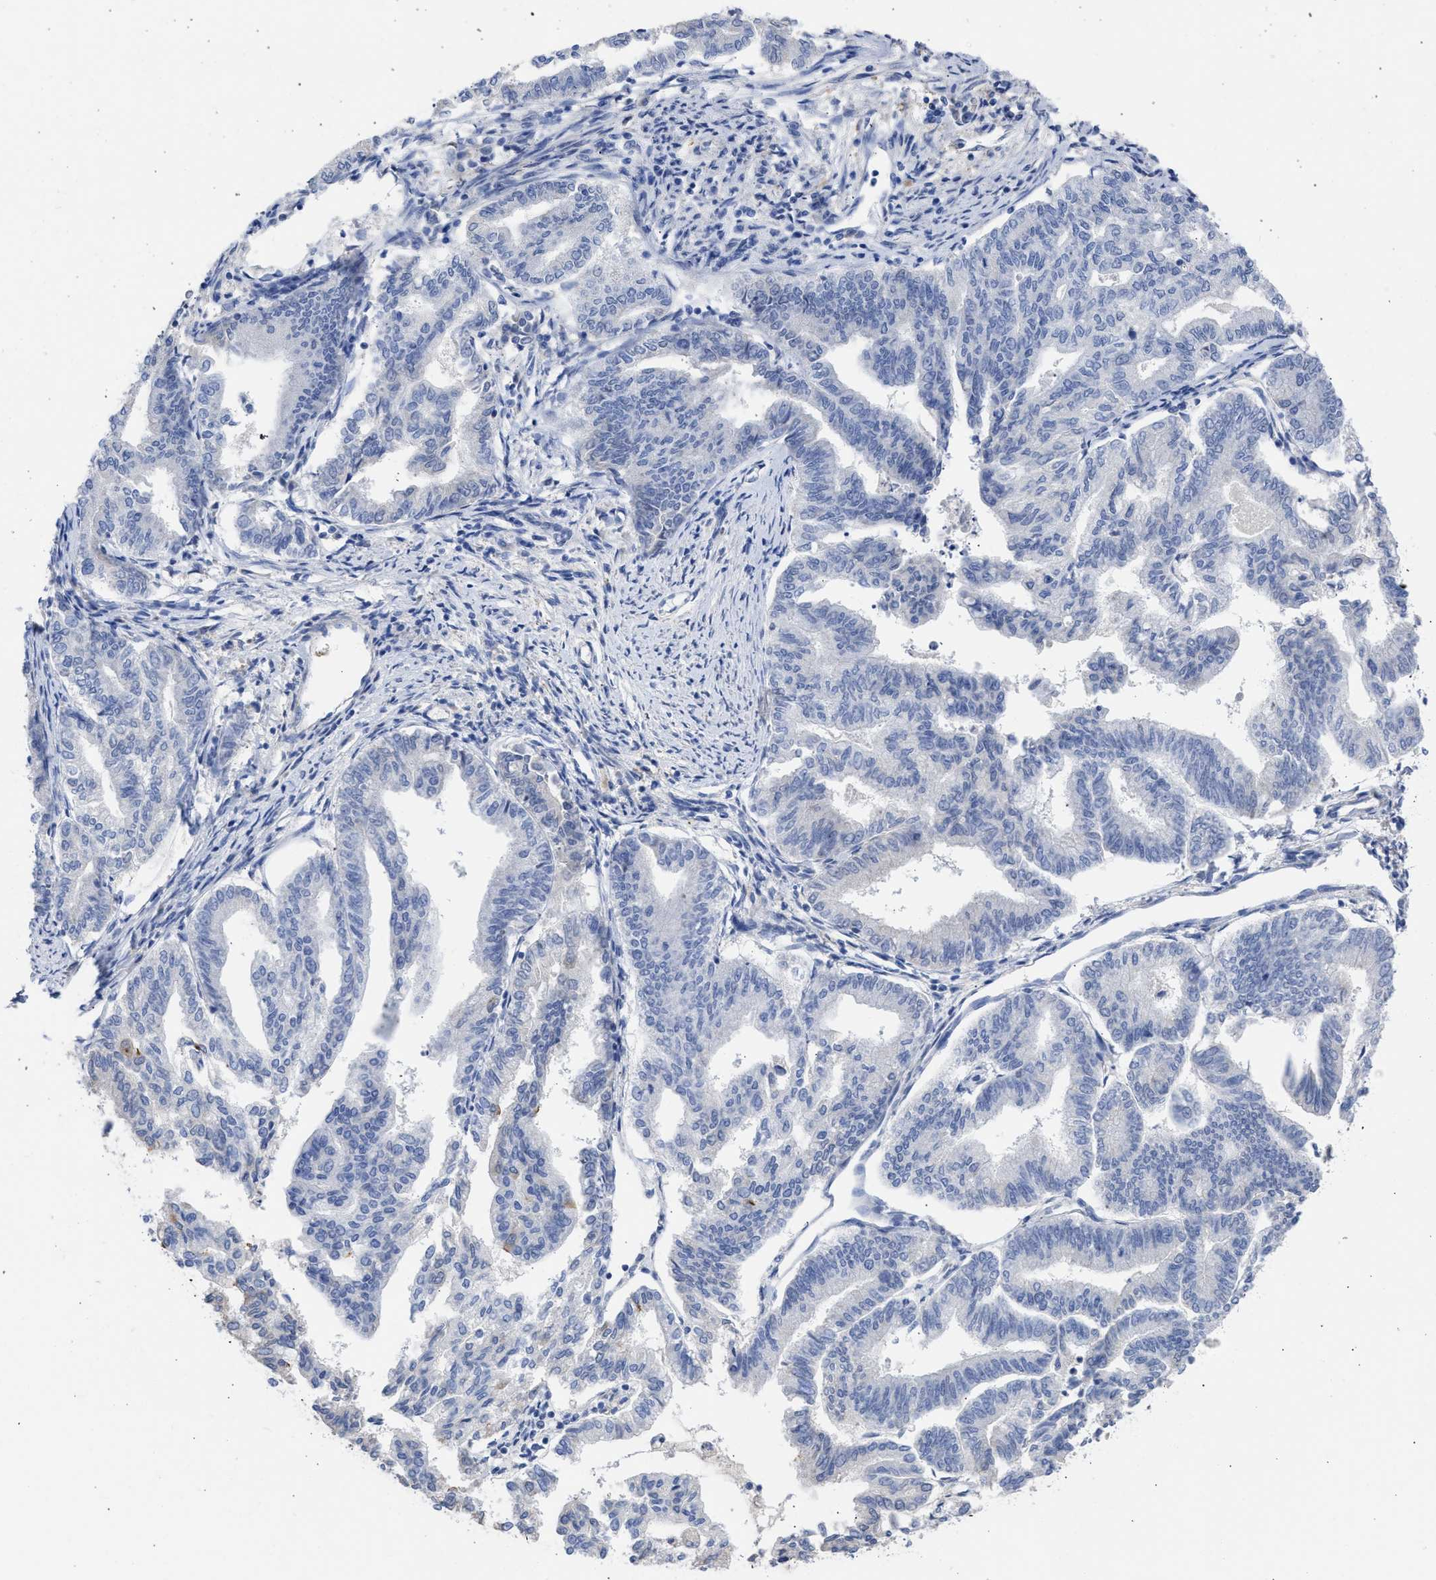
{"staining": {"intensity": "negative", "quantity": "none", "location": "none"}, "tissue": "endometrial cancer", "cell_type": "Tumor cells", "image_type": "cancer", "snomed": [{"axis": "morphology", "description": "Adenocarcinoma, NOS"}, {"axis": "topography", "description": "Endometrium"}], "caption": "DAB (3,3'-diaminobenzidine) immunohistochemical staining of human adenocarcinoma (endometrial) displays no significant expression in tumor cells.", "gene": "RSPH1", "patient": {"sex": "female", "age": 79}}